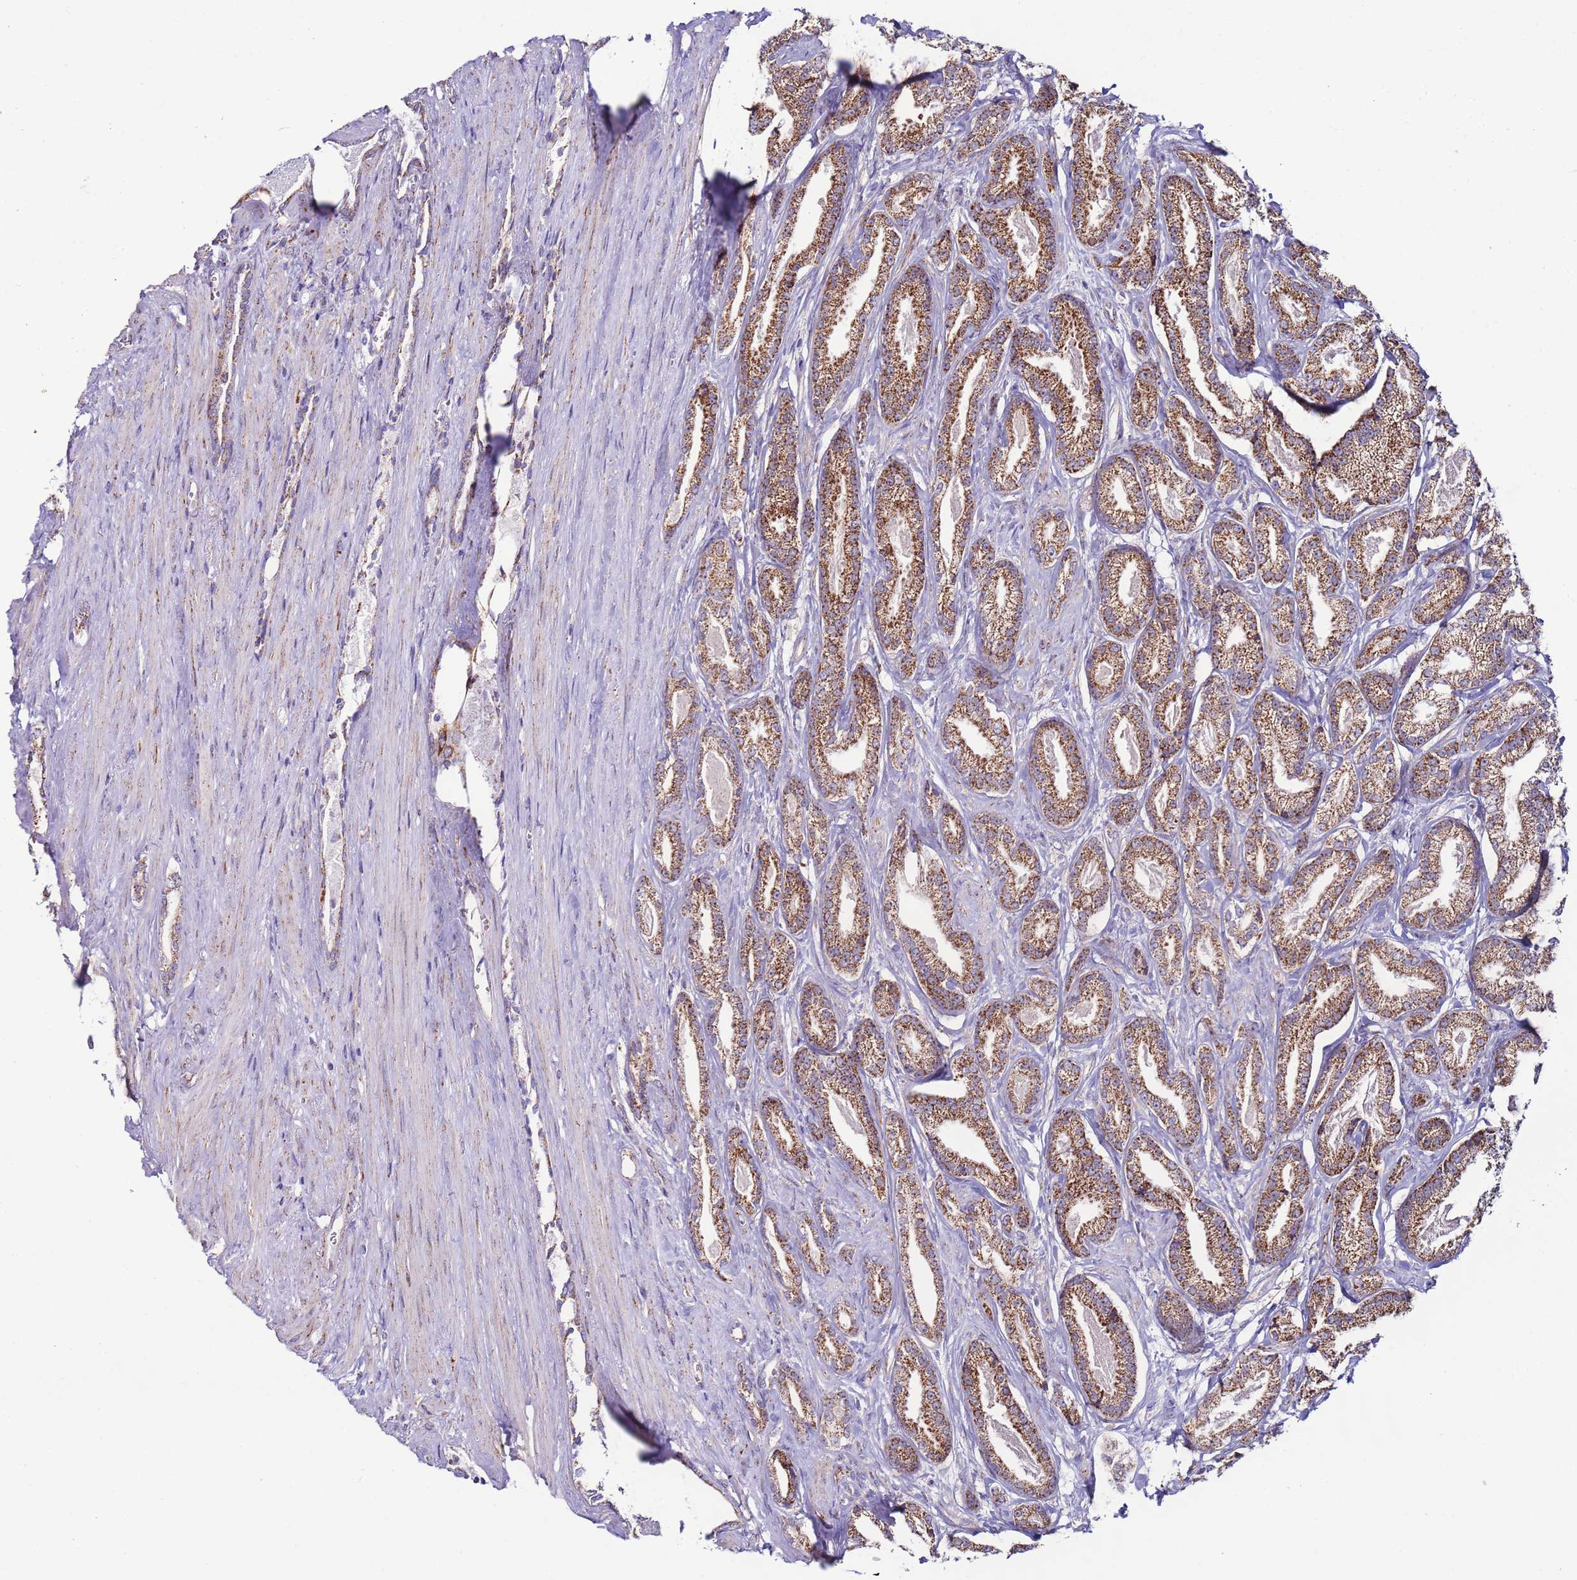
{"staining": {"intensity": "moderate", "quantity": ">75%", "location": "cytoplasmic/membranous"}, "tissue": "prostate cancer", "cell_type": "Tumor cells", "image_type": "cancer", "snomed": [{"axis": "morphology", "description": "Adenocarcinoma, NOS"}, {"axis": "topography", "description": "Prostate and seminal vesicle, NOS"}], "caption": "Protein staining of adenocarcinoma (prostate) tissue demonstrates moderate cytoplasmic/membranous positivity in about >75% of tumor cells.", "gene": "UEVLD", "patient": {"sex": "male", "age": 76}}